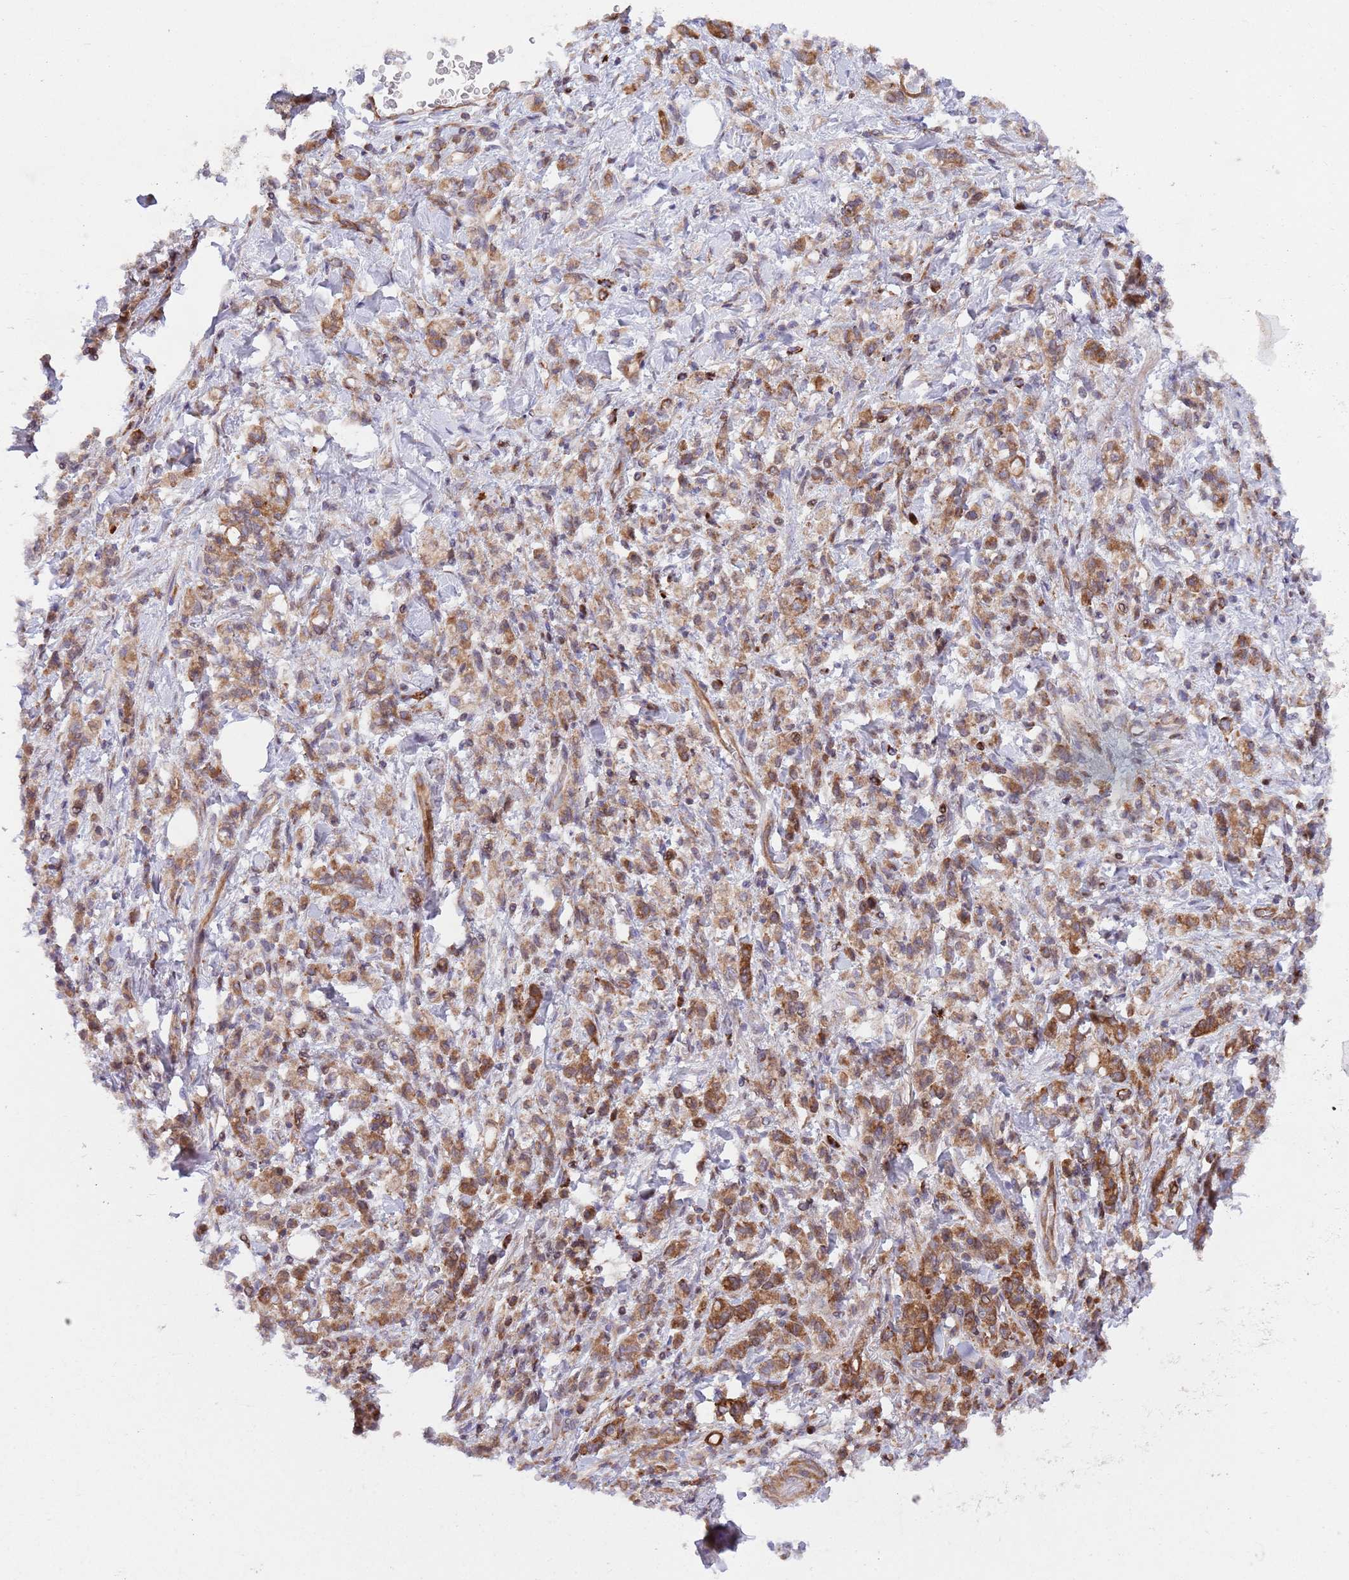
{"staining": {"intensity": "moderate", "quantity": ">75%", "location": "cytoplasmic/membranous"}, "tissue": "stomach cancer", "cell_type": "Tumor cells", "image_type": "cancer", "snomed": [{"axis": "morphology", "description": "Adenocarcinoma, NOS"}, {"axis": "topography", "description": "Stomach"}], "caption": "Immunohistochemical staining of stomach adenocarcinoma displays medium levels of moderate cytoplasmic/membranous staining in approximately >75% of tumor cells.", "gene": "ZMYM5", "patient": {"sex": "male", "age": 77}}